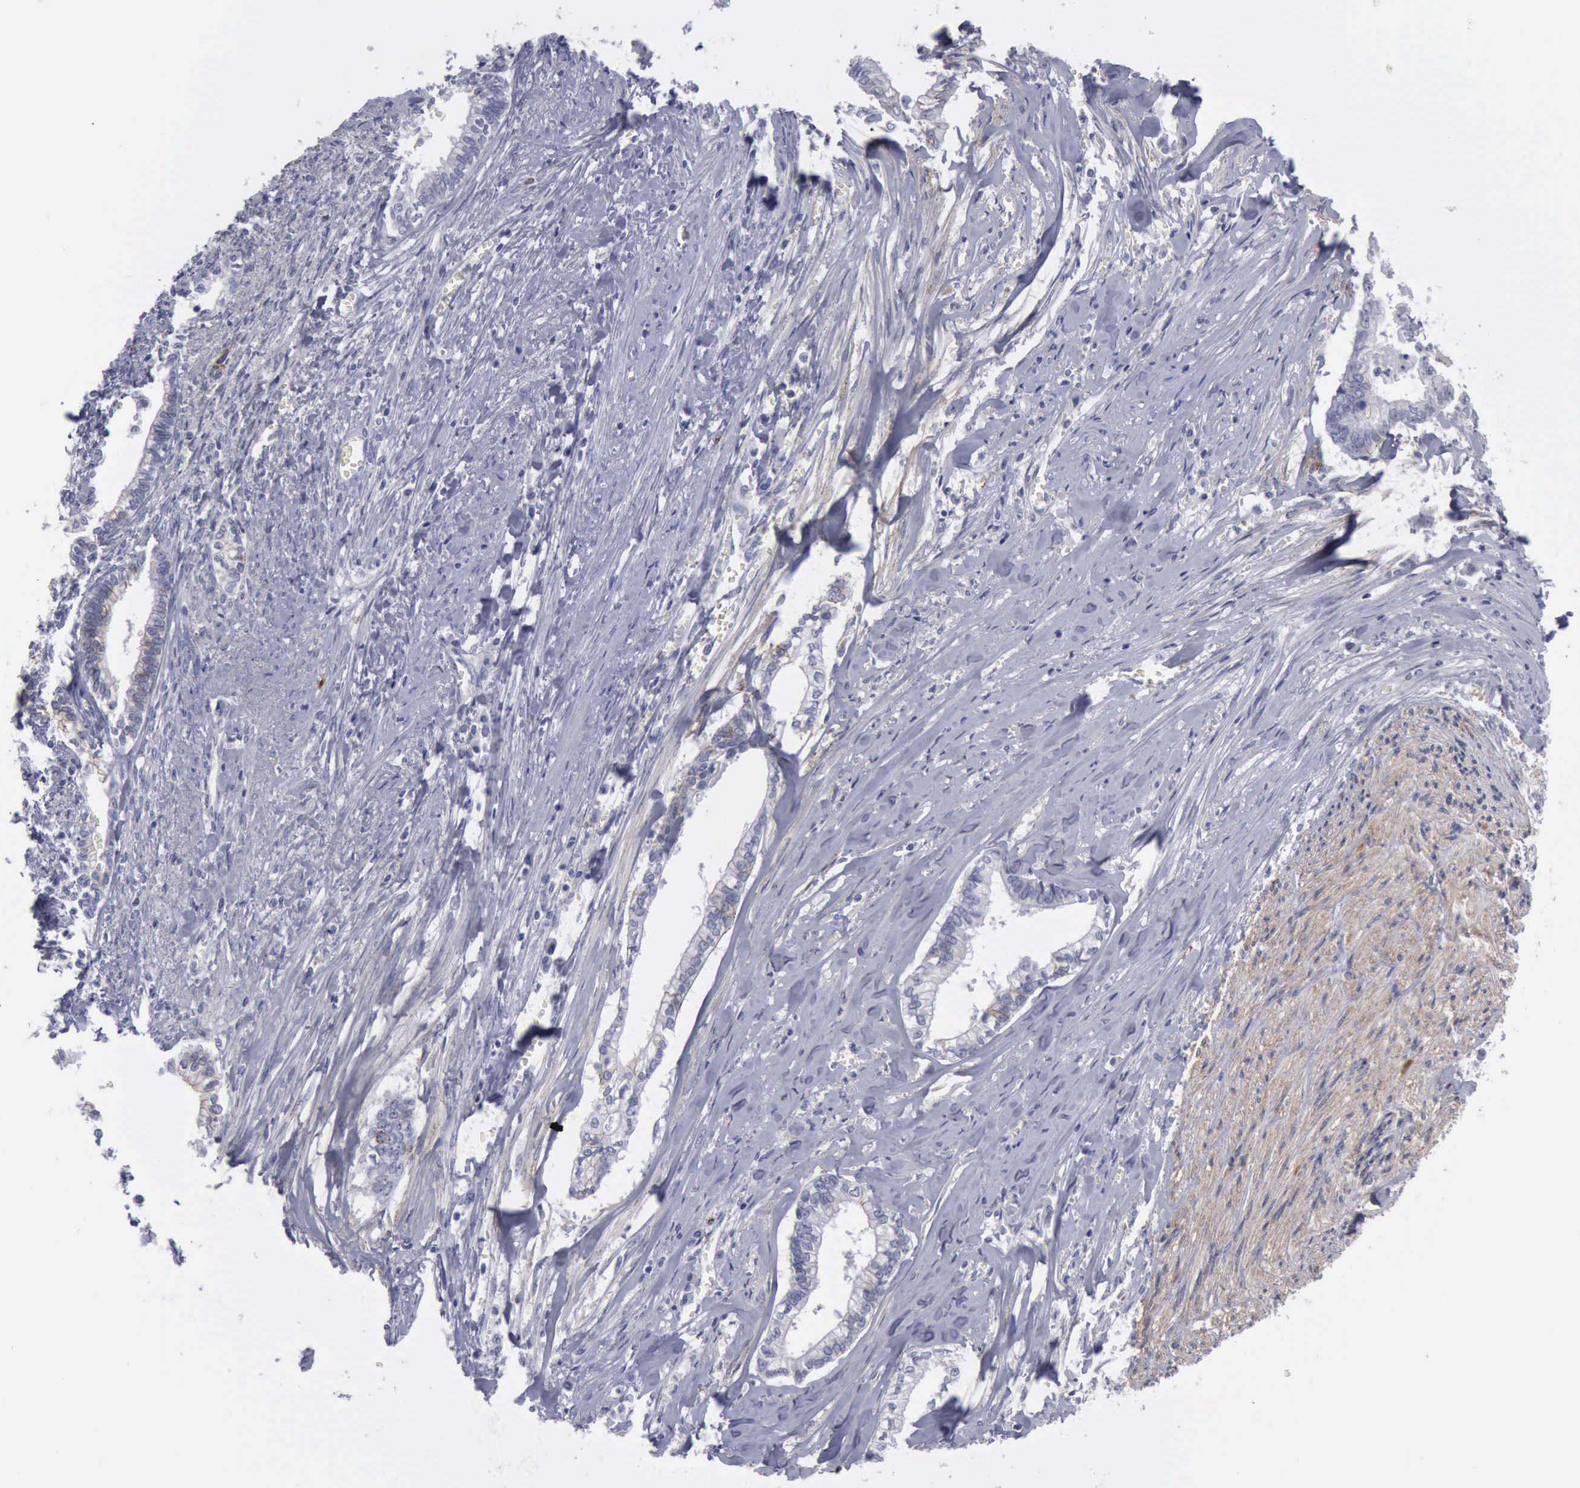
{"staining": {"intensity": "weak", "quantity": "<25%", "location": "cytoplasmic/membranous"}, "tissue": "liver cancer", "cell_type": "Tumor cells", "image_type": "cancer", "snomed": [{"axis": "morphology", "description": "Cholangiocarcinoma"}, {"axis": "topography", "description": "Liver"}], "caption": "Tumor cells show no significant protein positivity in liver cancer.", "gene": "CDH2", "patient": {"sex": "male", "age": 57}}